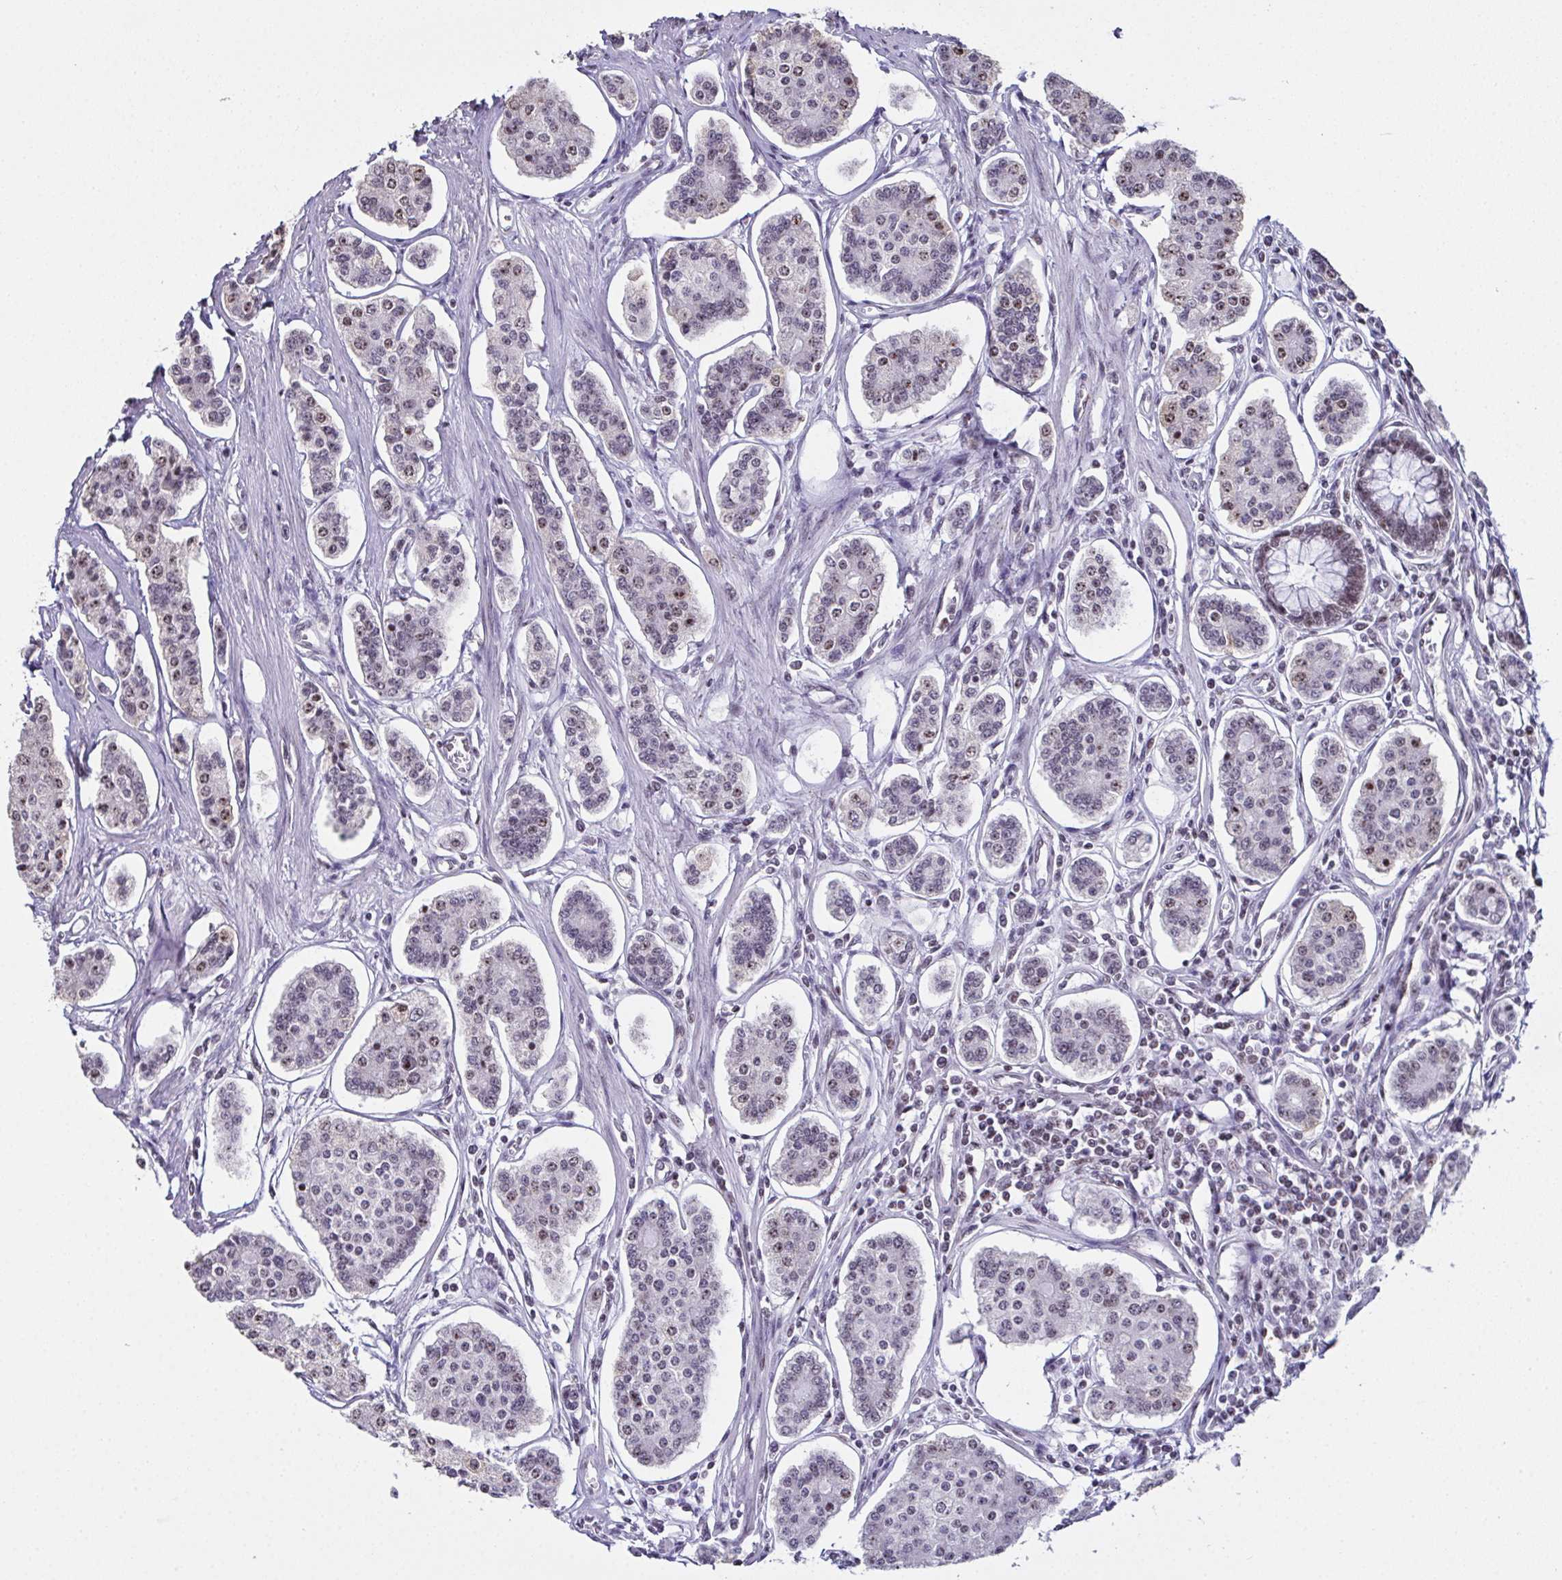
{"staining": {"intensity": "weak", "quantity": "<25%", "location": "nuclear"}, "tissue": "carcinoid", "cell_type": "Tumor cells", "image_type": "cancer", "snomed": [{"axis": "morphology", "description": "Carcinoid, malignant, NOS"}, {"axis": "topography", "description": "Small intestine"}], "caption": "Immunohistochemistry micrograph of human carcinoid stained for a protein (brown), which reveals no staining in tumor cells.", "gene": "ZNF800", "patient": {"sex": "female", "age": 65}}